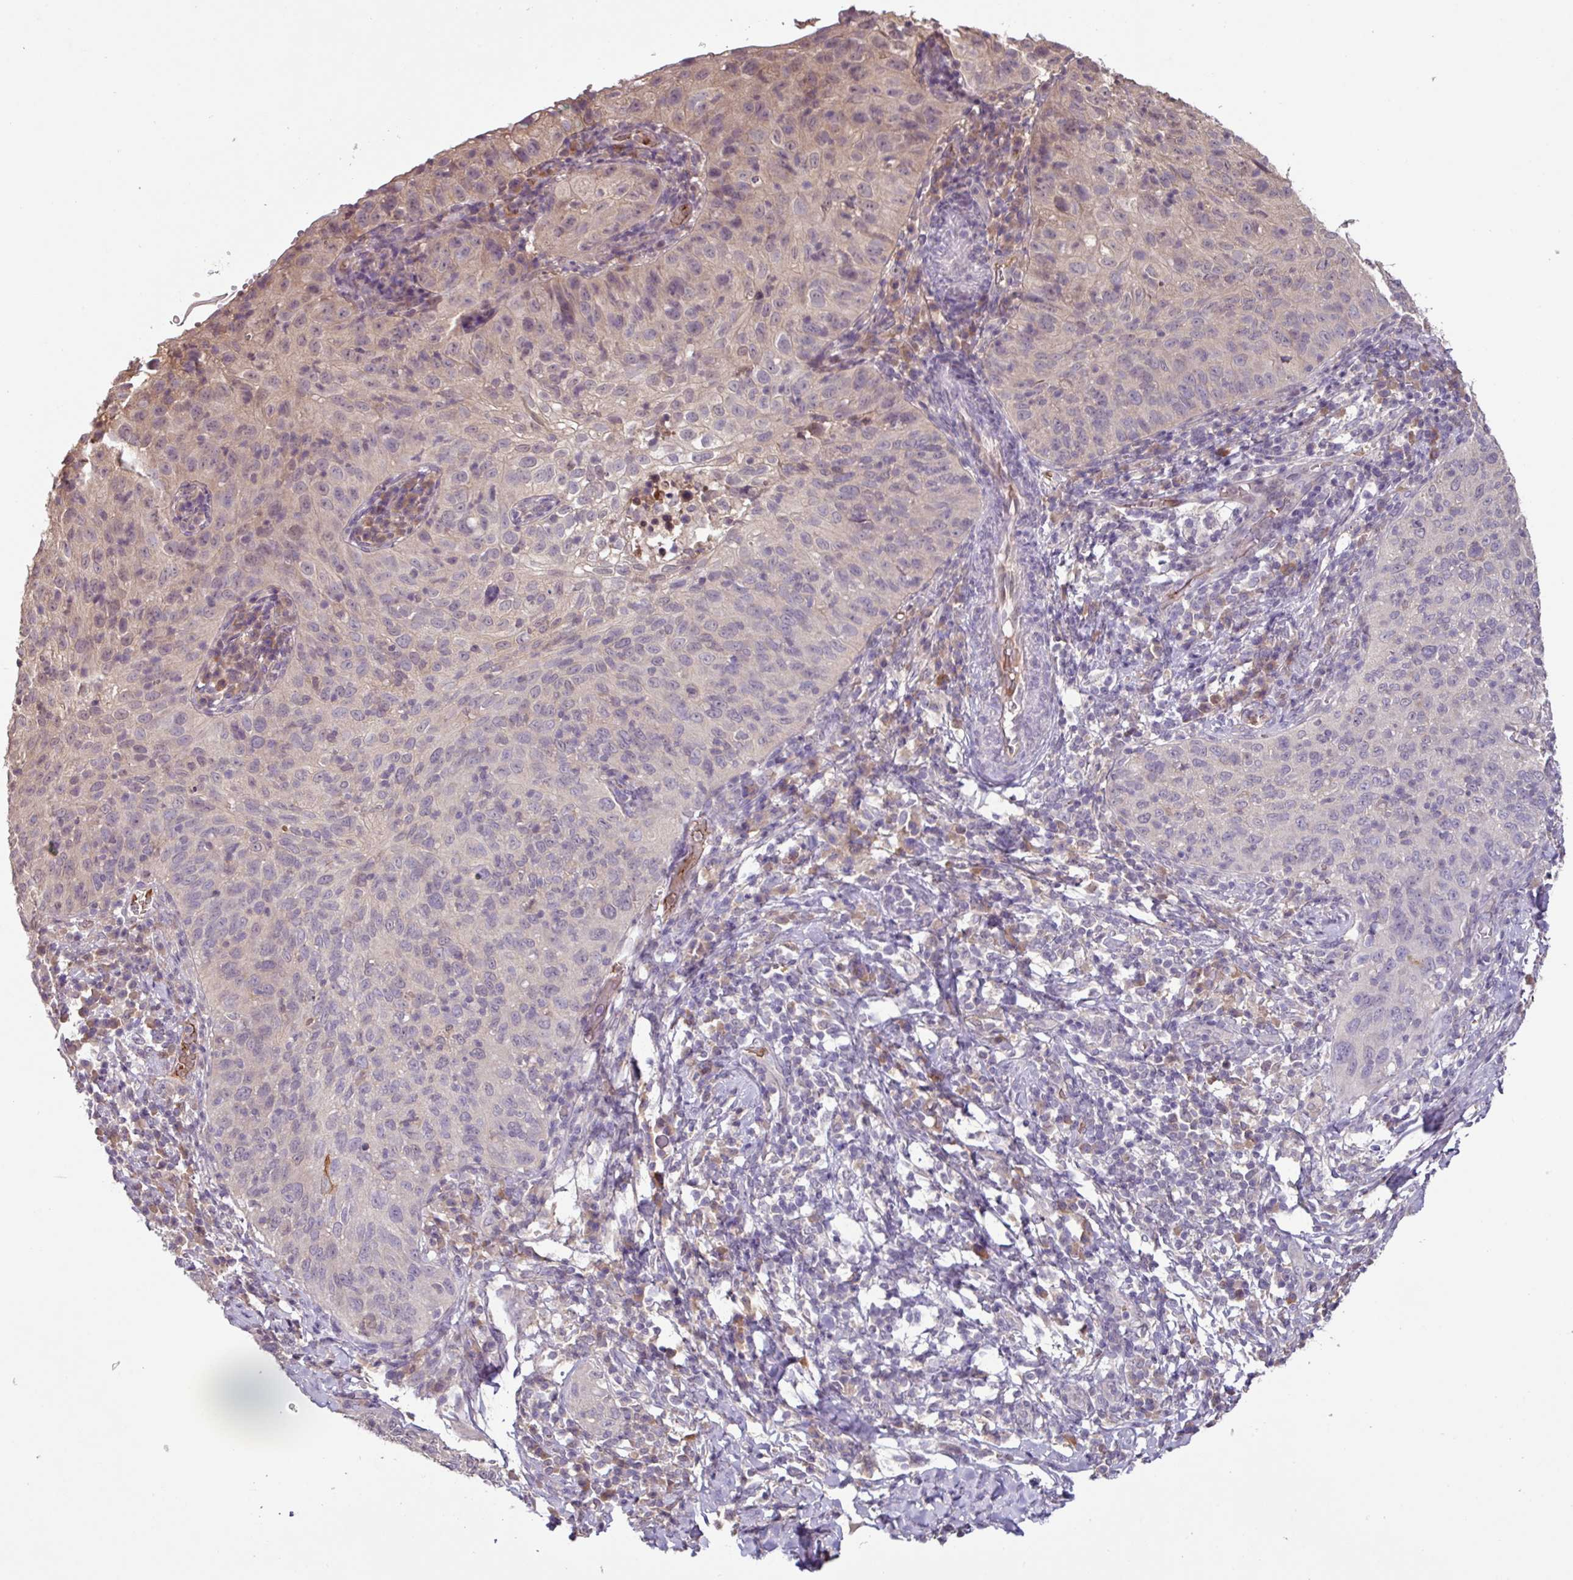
{"staining": {"intensity": "weak", "quantity": "<25%", "location": "cytoplasmic/membranous,nuclear"}, "tissue": "cervical cancer", "cell_type": "Tumor cells", "image_type": "cancer", "snomed": [{"axis": "morphology", "description": "Squamous cell carcinoma, NOS"}, {"axis": "topography", "description": "Cervix"}], "caption": "Immunohistochemical staining of cervical cancer reveals no significant staining in tumor cells.", "gene": "SLC5A10", "patient": {"sex": "female", "age": 30}}